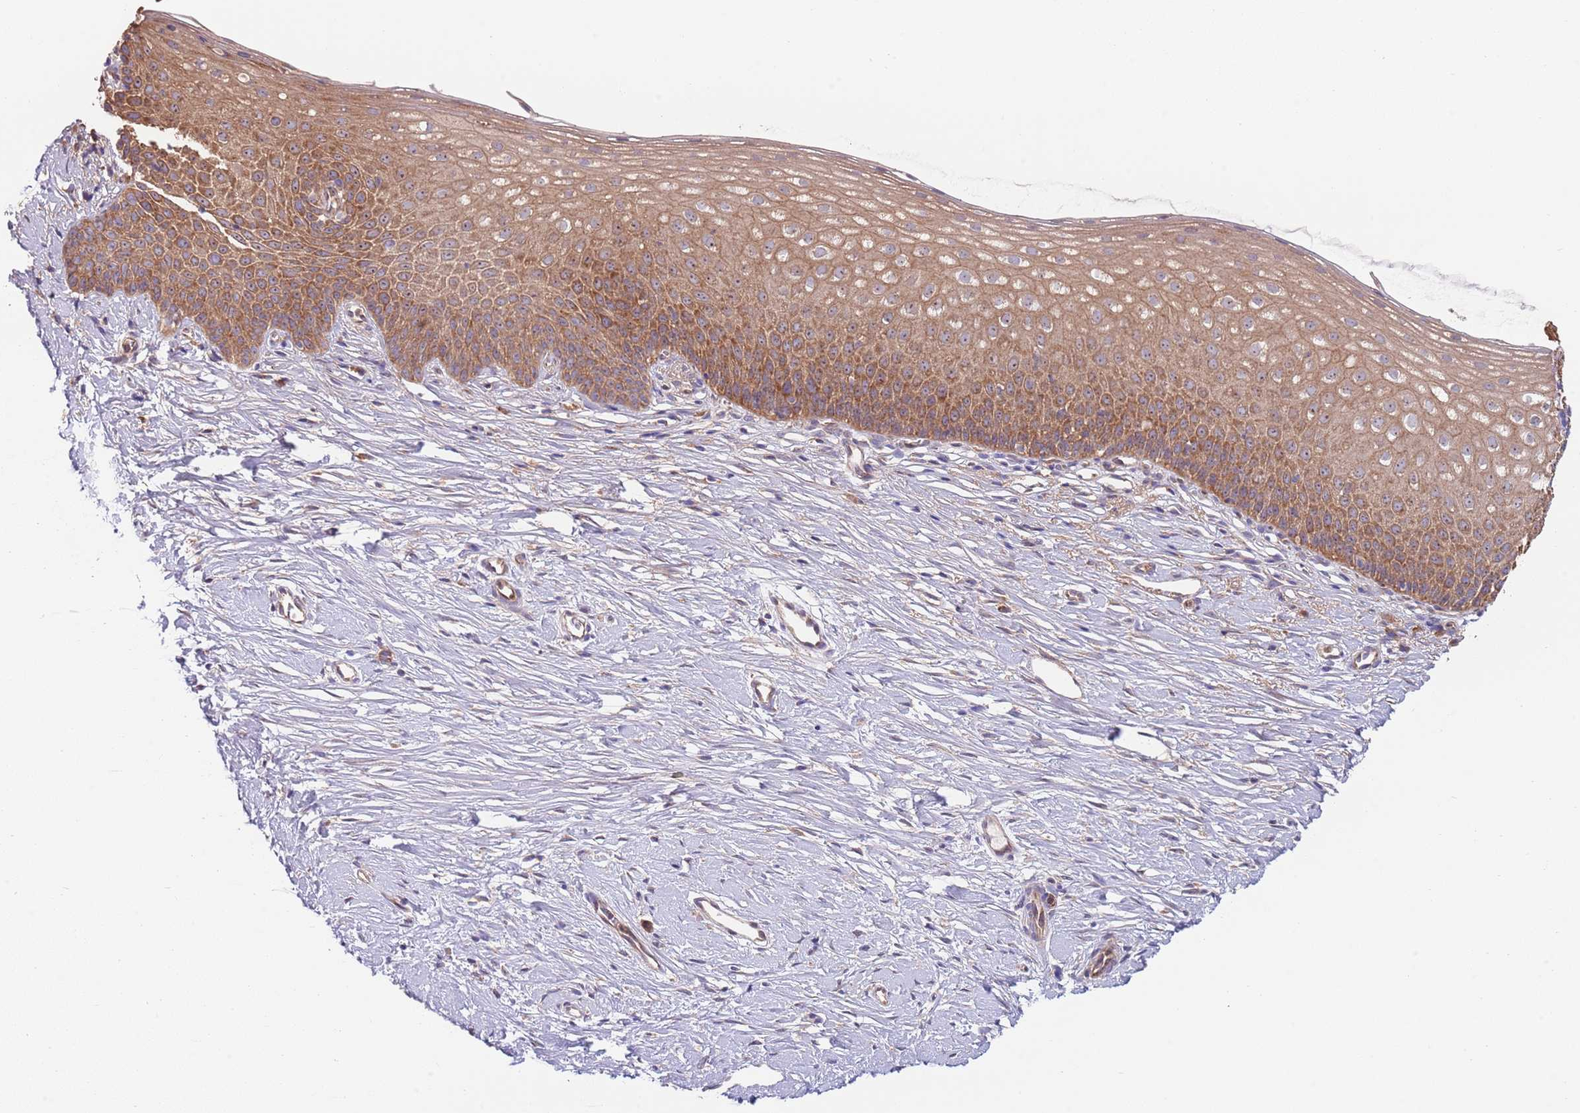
{"staining": {"intensity": "weak", "quantity": "25%-75%", "location": "cytoplasmic/membranous"}, "tissue": "cervix", "cell_type": "Glandular cells", "image_type": "normal", "snomed": [{"axis": "morphology", "description": "Normal tissue, NOS"}, {"axis": "topography", "description": "Cervix"}], "caption": "Benign cervix was stained to show a protein in brown. There is low levels of weak cytoplasmic/membranous positivity in about 25%-75% of glandular cells.", "gene": "EIF3F", "patient": {"sex": "female", "age": 57}}